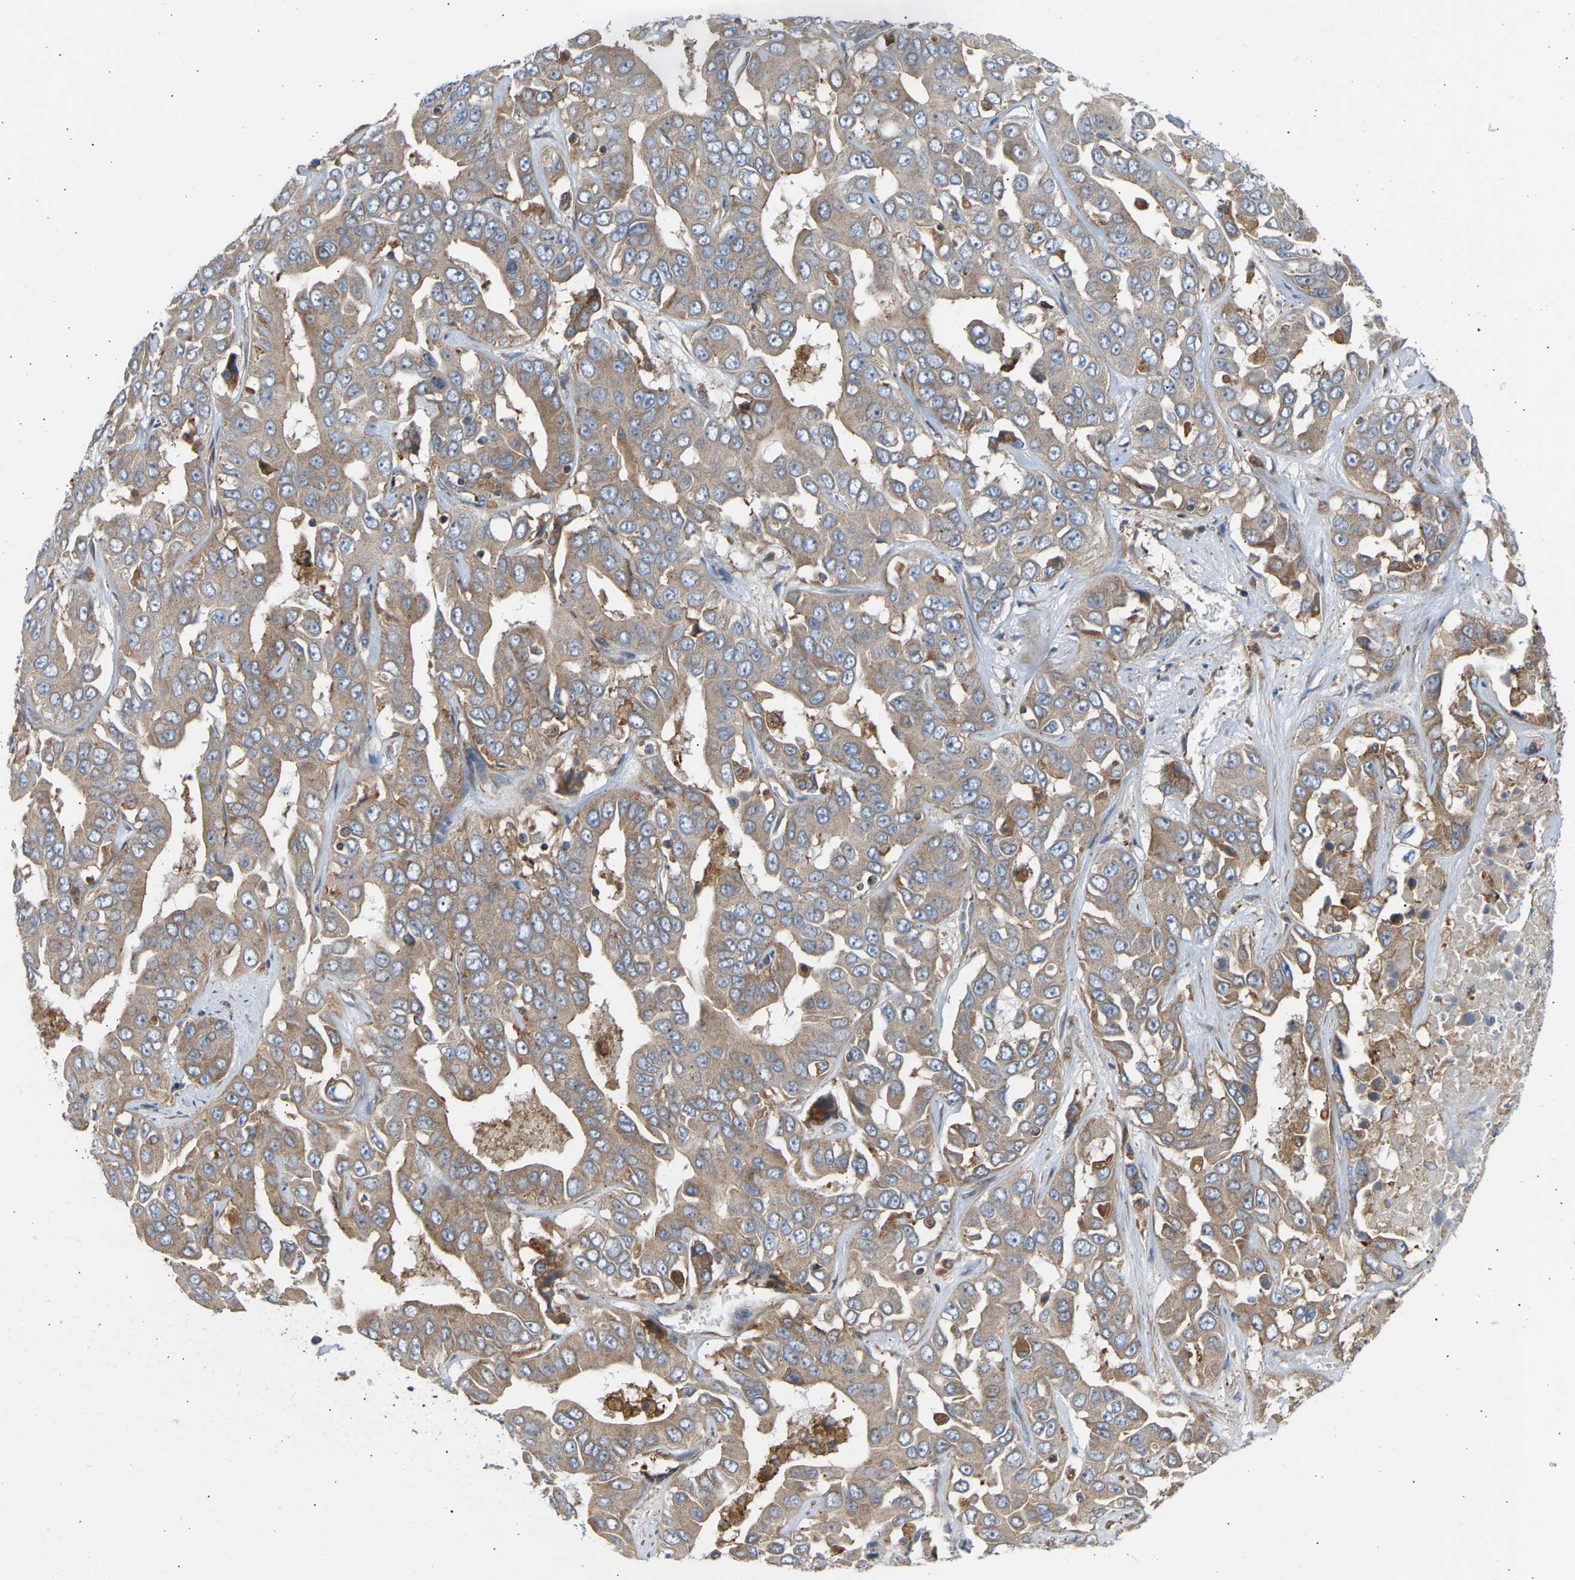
{"staining": {"intensity": "weak", "quantity": ">75%", "location": "cytoplasmic/membranous"}, "tissue": "liver cancer", "cell_type": "Tumor cells", "image_type": "cancer", "snomed": [{"axis": "morphology", "description": "Cholangiocarcinoma"}, {"axis": "topography", "description": "Liver"}], "caption": "Weak cytoplasmic/membranous protein positivity is seen in approximately >75% of tumor cells in liver cholangiocarcinoma.", "gene": "GCN1", "patient": {"sex": "female", "age": 52}}